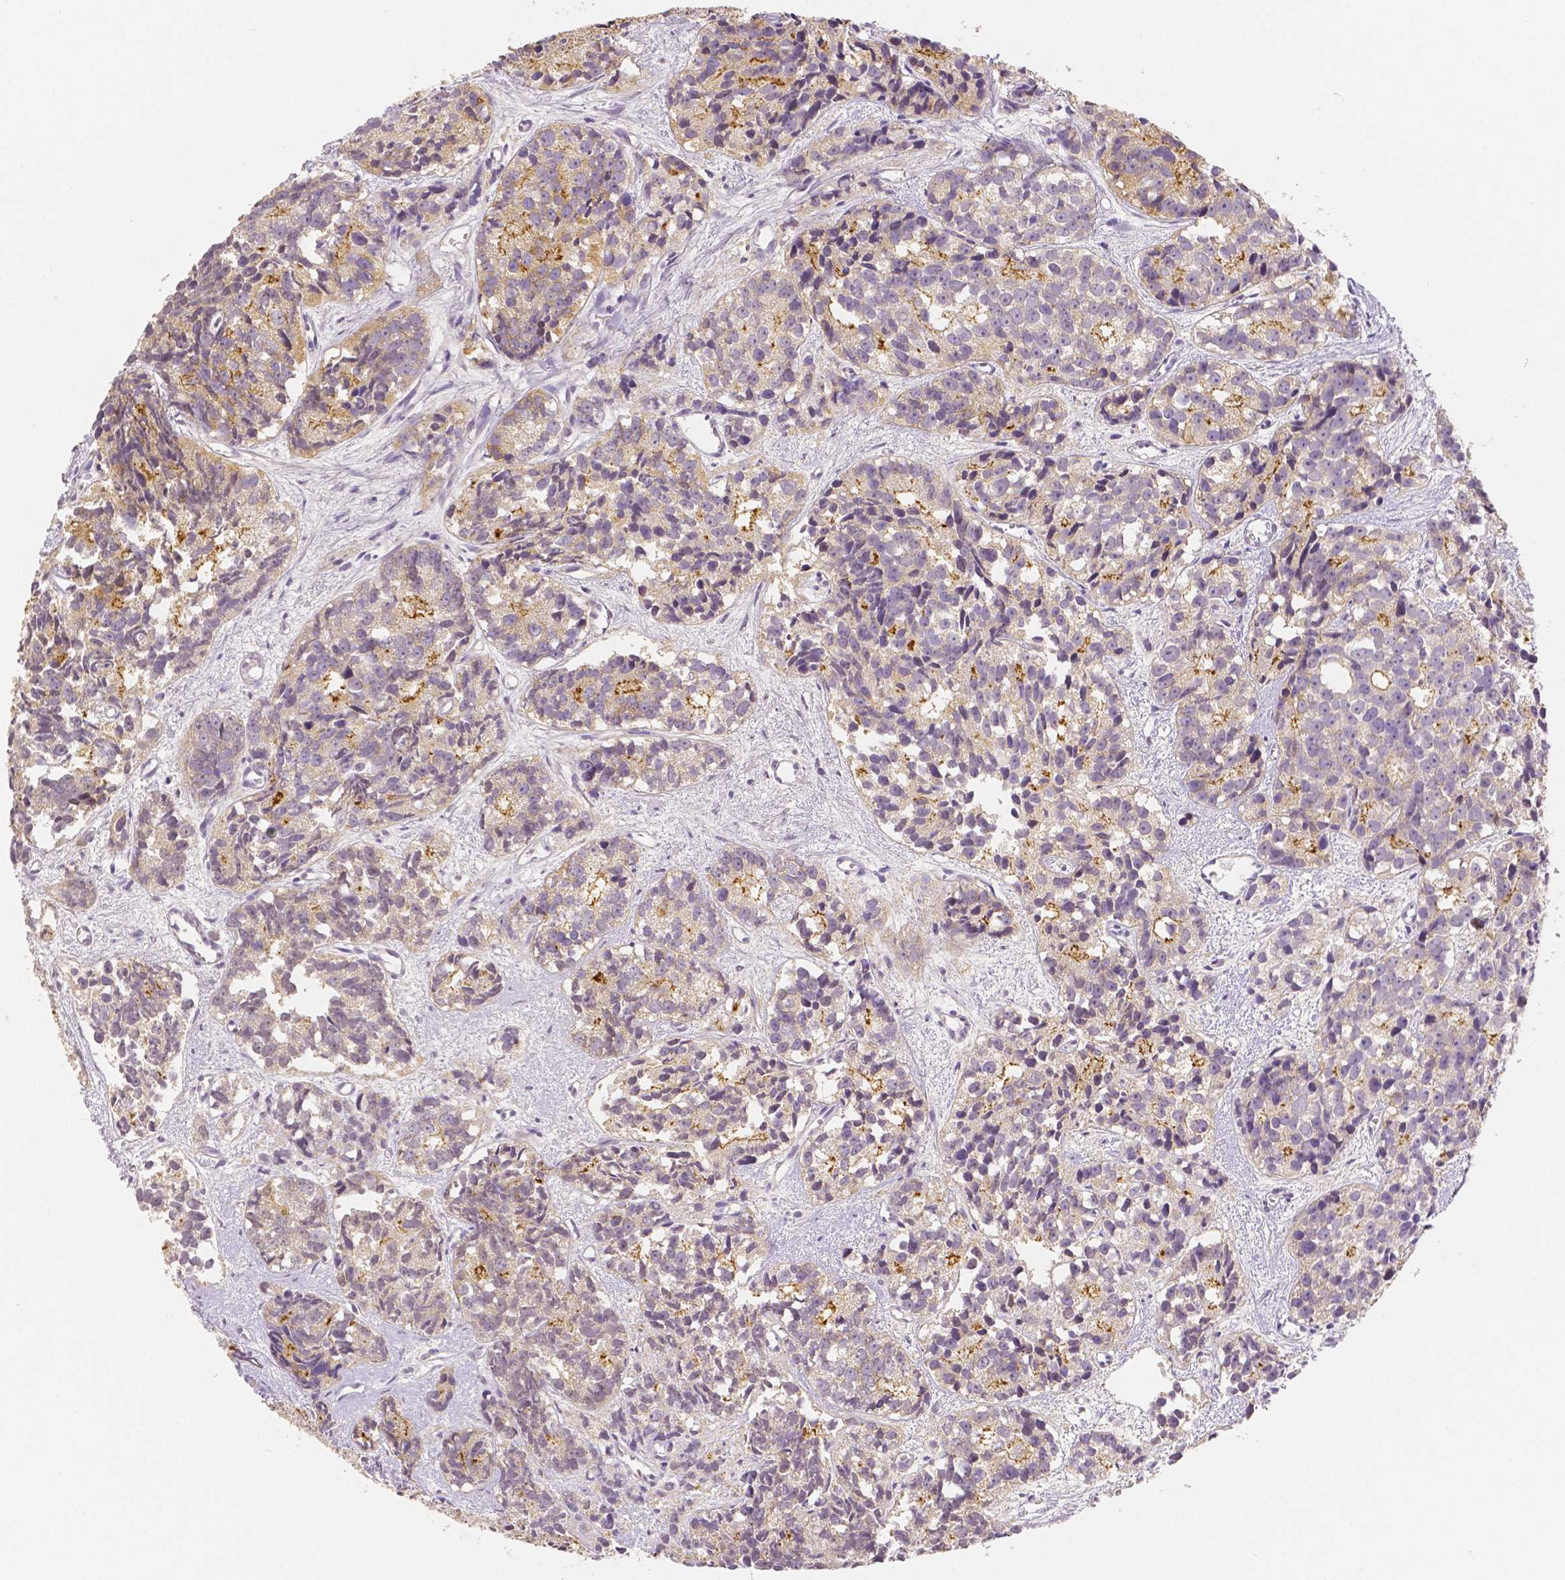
{"staining": {"intensity": "moderate", "quantity": "25%-75%", "location": "cytoplasmic/membranous"}, "tissue": "prostate cancer", "cell_type": "Tumor cells", "image_type": "cancer", "snomed": [{"axis": "morphology", "description": "Adenocarcinoma, High grade"}, {"axis": "topography", "description": "Prostate"}], "caption": "Protein staining by immunohistochemistry shows moderate cytoplasmic/membranous positivity in approximately 25%-75% of tumor cells in prostate cancer (adenocarcinoma (high-grade)).", "gene": "OCLN", "patient": {"sex": "male", "age": 77}}